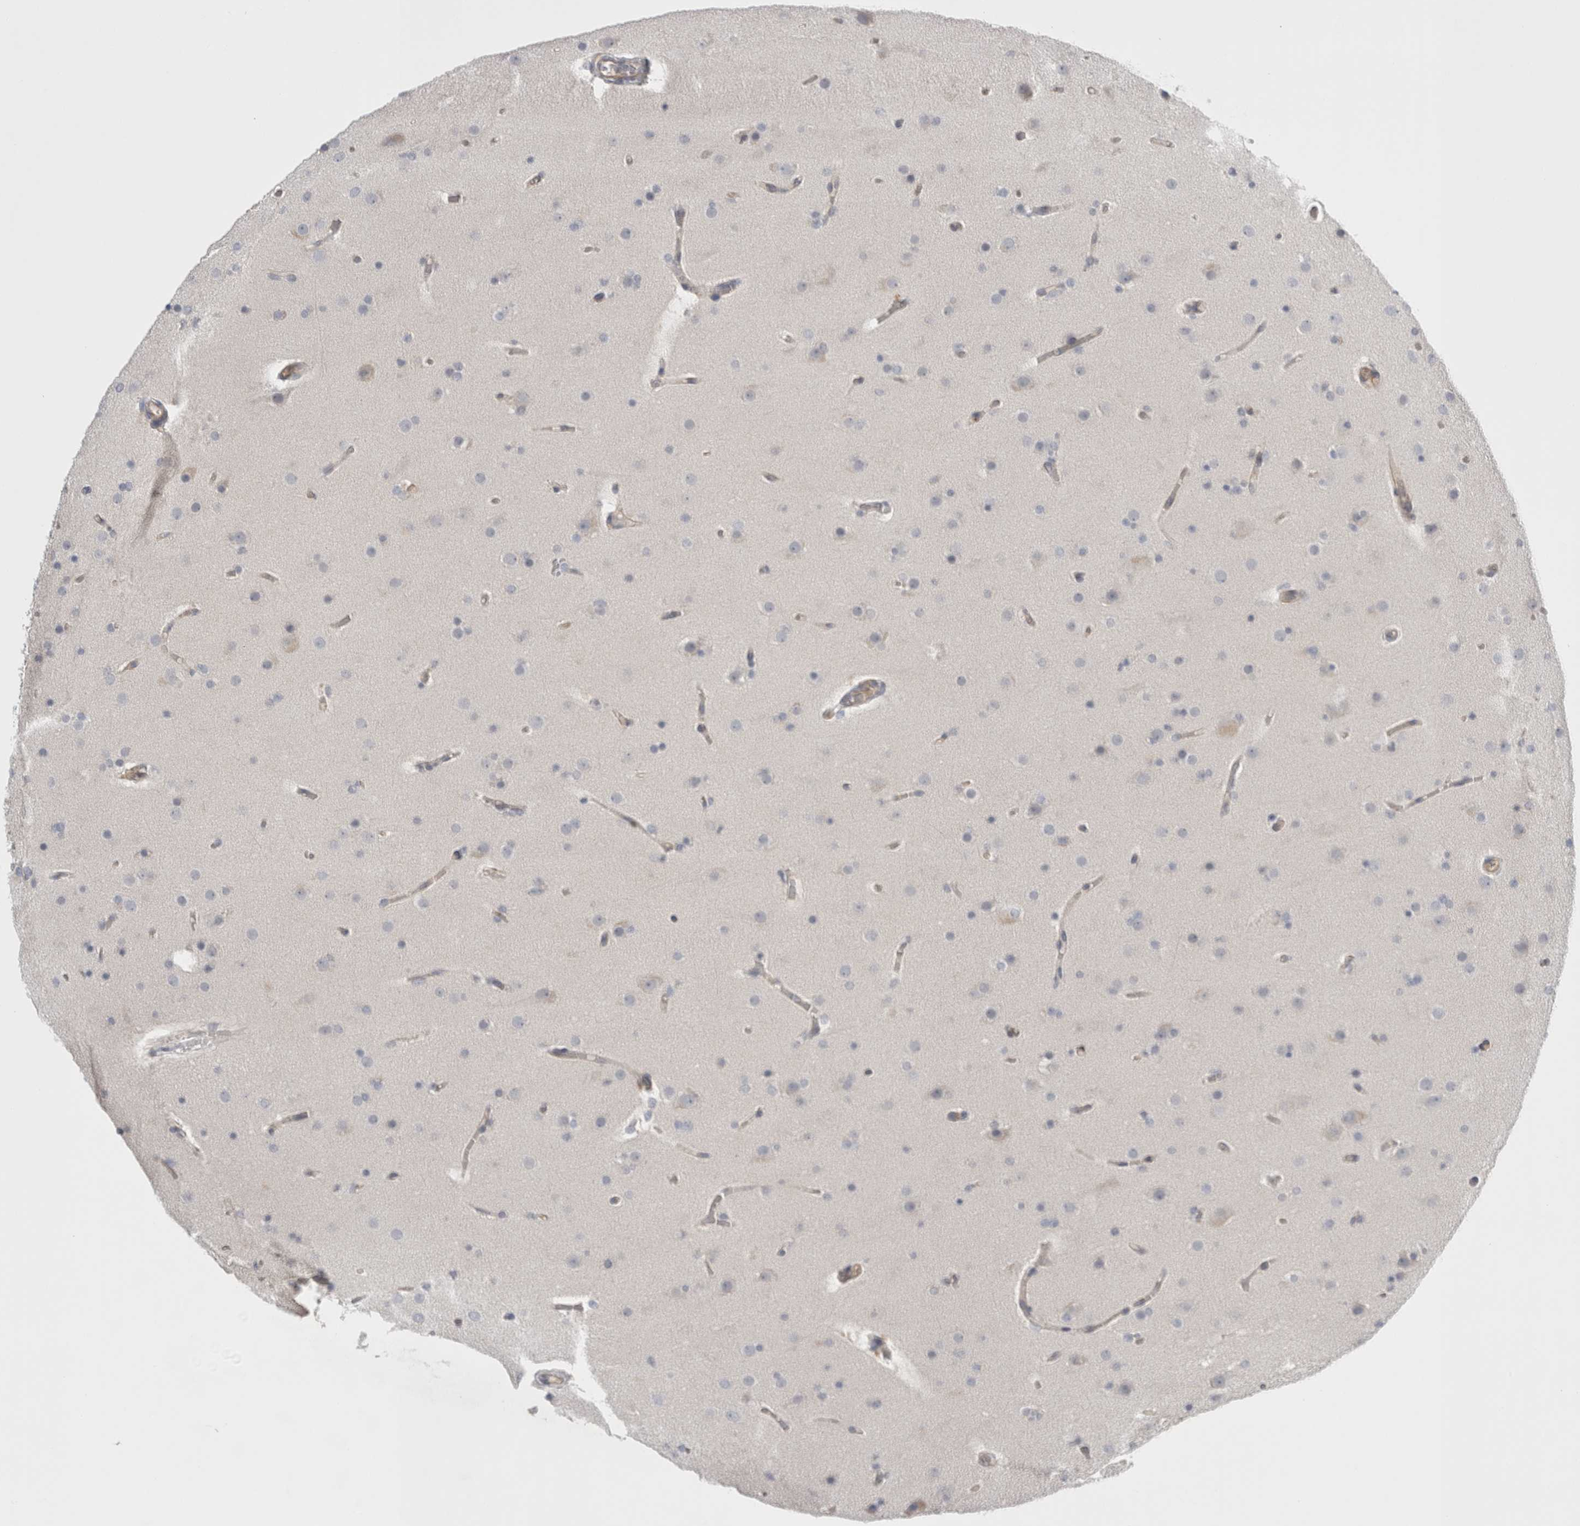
{"staining": {"intensity": "negative", "quantity": "none", "location": "none"}, "tissue": "glioma", "cell_type": "Tumor cells", "image_type": "cancer", "snomed": [{"axis": "morphology", "description": "Glioma, malignant, High grade"}, {"axis": "topography", "description": "Cerebral cortex"}], "caption": "Photomicrograph shows no protein expression in tumor cells of glioma tissue.", "gene": "VANGL1", "patient": {"sex": "female", "age": 36}}